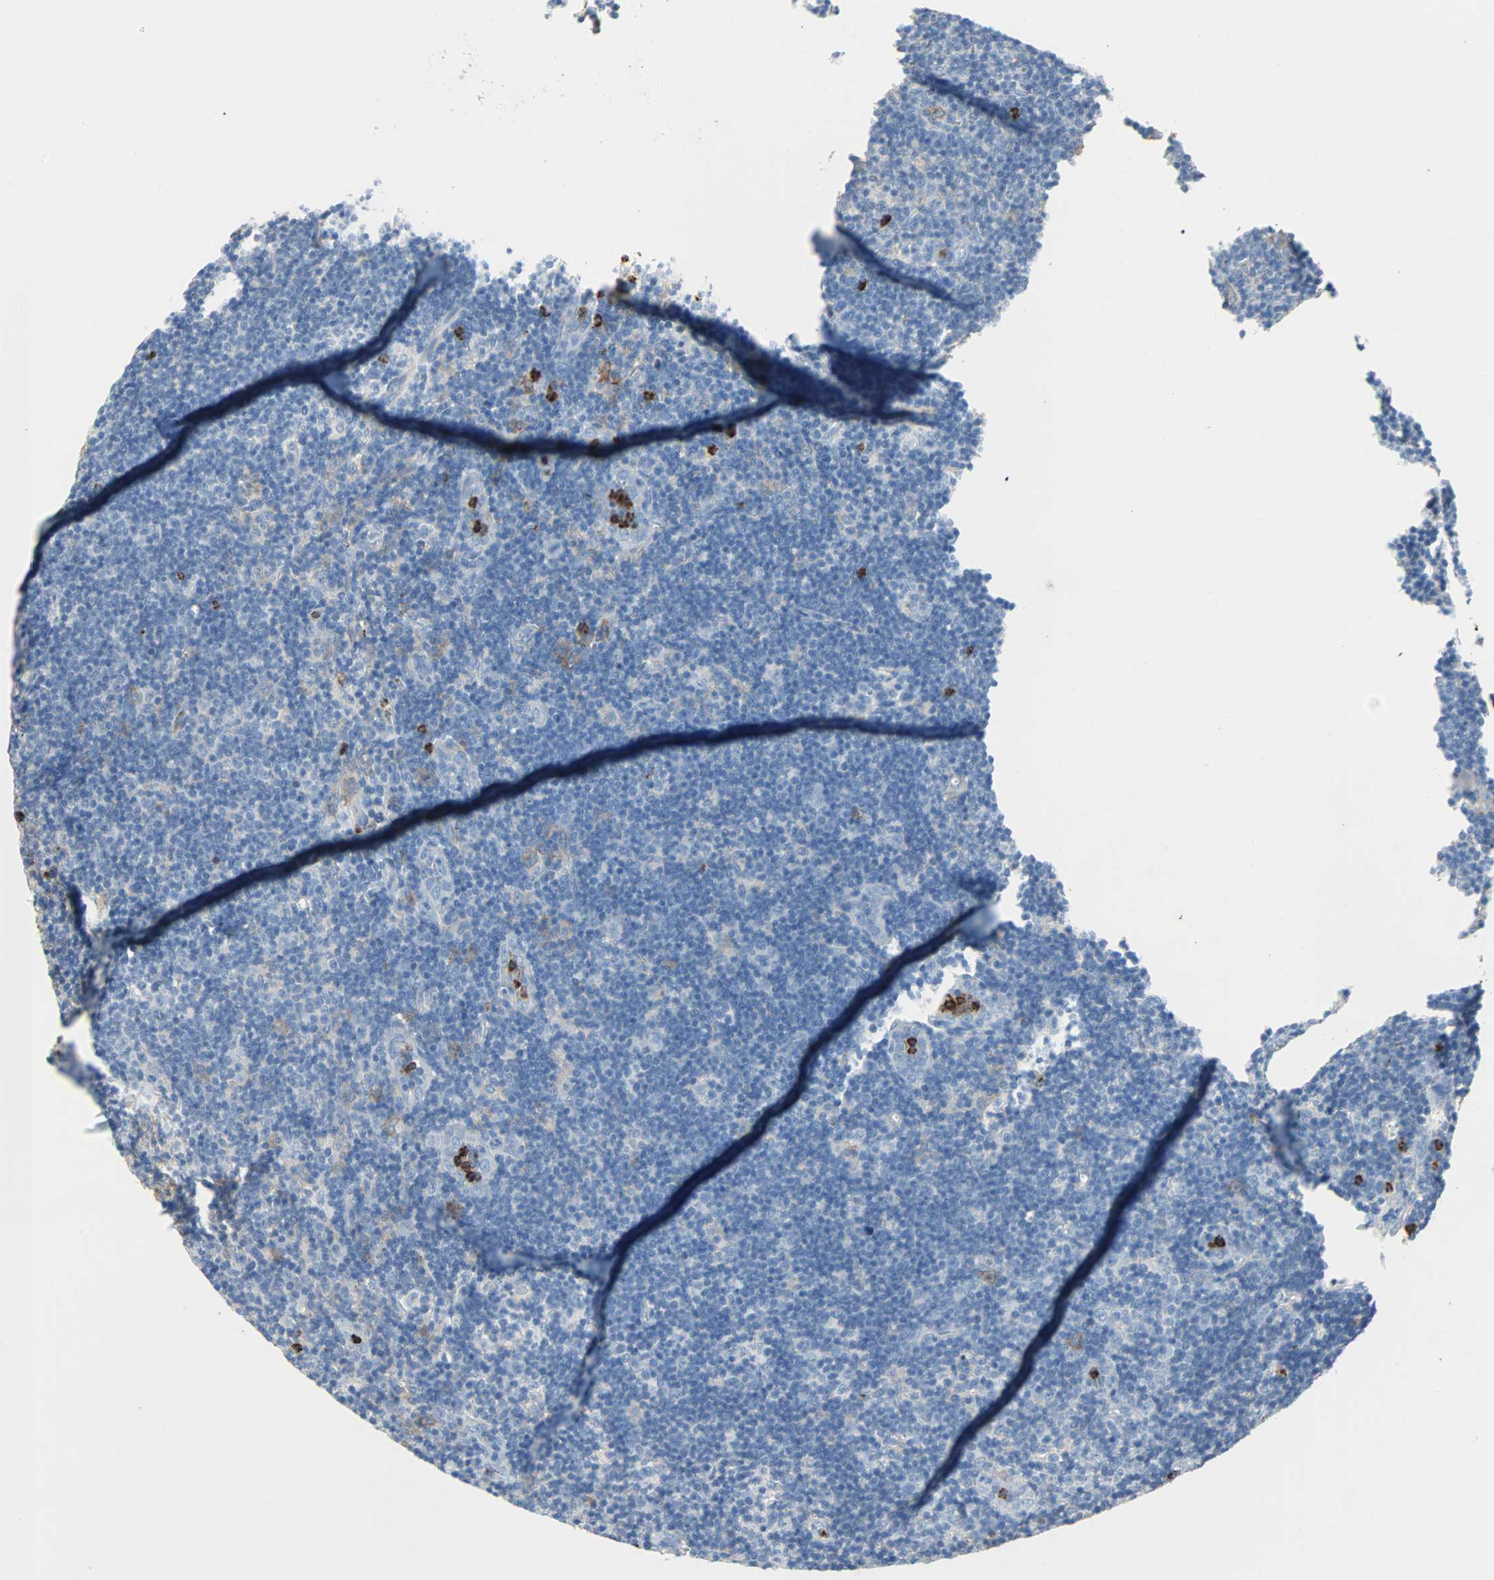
{"staining": {"intensity": "negative", "quantity": "none", "location": "none"}, "tissue": "lymph node", "cell_type": "Non-germinal center cells", "image_type": "normal", "snomed": [{"axis": "morphology", "description": "Normal tissue, NOS"}, {"axis": "morphology", "description": "Inflammation, NOS"}, {"axis": "topography", "description": "Lymph node"}, {"axis": "topography", "description": "Salivary gland"}], "caption": "The micrograph shows no staining of non-germinal center cells in normal lymph node. The staining is performed using DAB (3,3'-diaminobenzidine) brown chromogen with nuclei counter-stained in using hematoxylin.", "gene": "CLEC4A", "patient": {"sex": "male", "age": 3}}